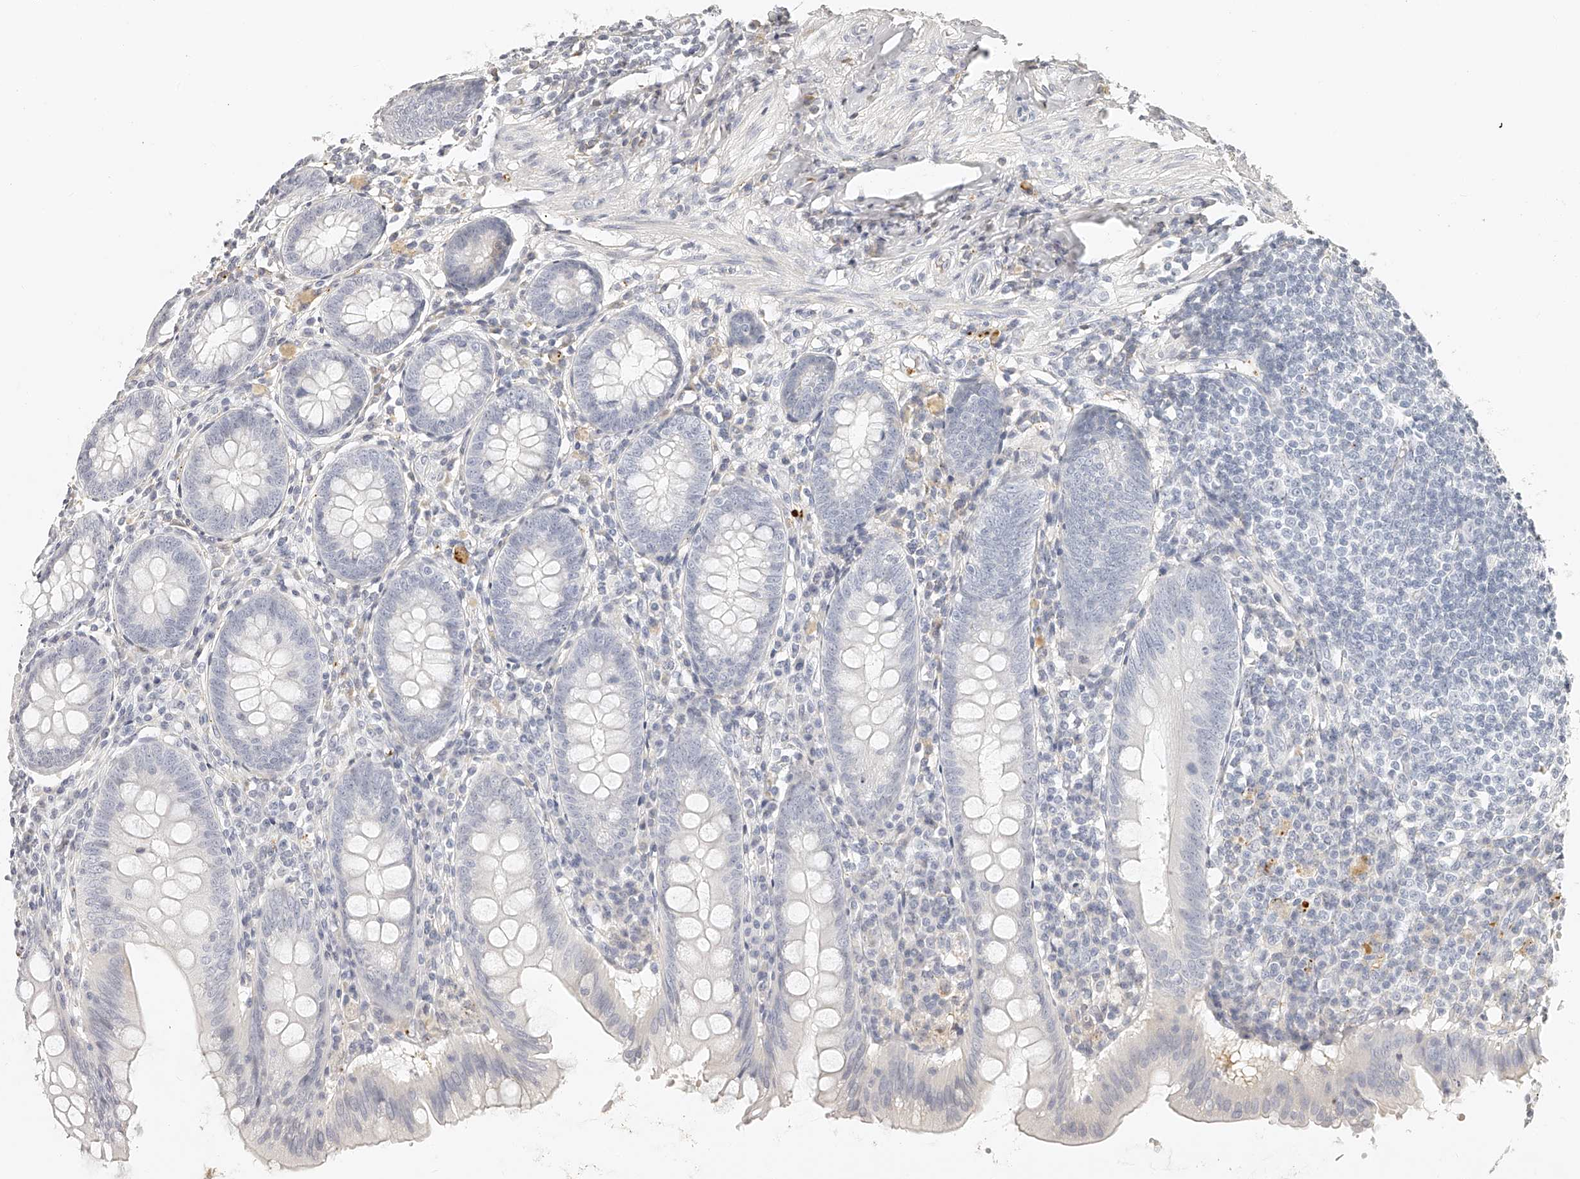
{"staining": {"intensity": "negative", "quantity": "none", "location": "none"}, "tissue": "appendix", "cell_type": "Glandular cells", "image_type": "normal", "snomed": [{"axis": "morphology", "description": "Normal tissue, NOS"}, {"axis": "topography", "description": "Appendix"}], "caption": "Immunohistochemistry image of benign human appendix stained for a protein (brown), which demonstrates no positivity in glandular cells.", "gene": "ITGB3", "patient": {"sex": "female", "age": 54}}